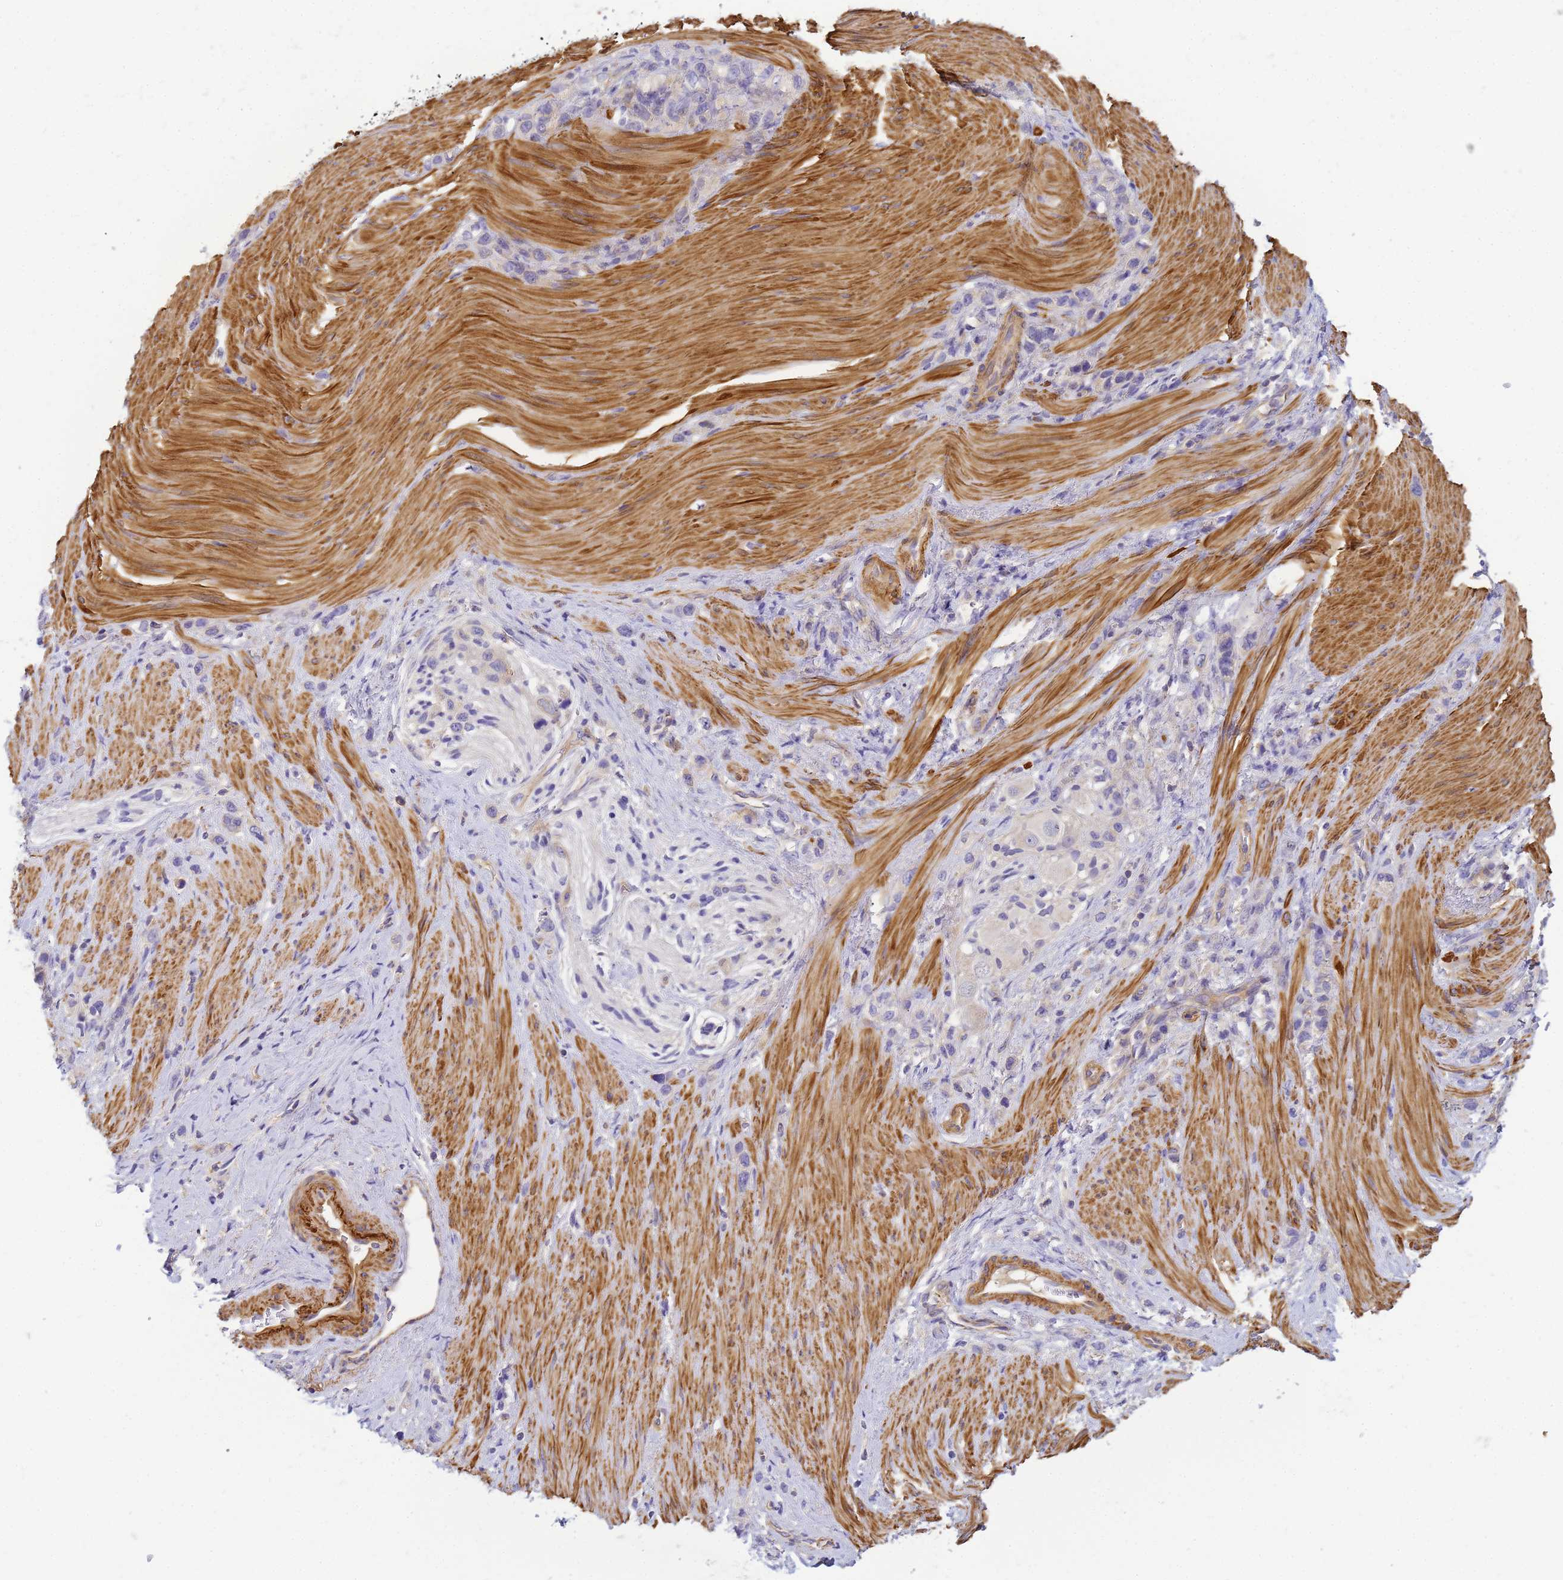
{"staining": {"intensity": "negative", "quantity": "none", "location": "none"}, "tissue": "stomach cancer", "cell_type": "Tumor cells", "image_type": "cancer", "snomed": [{"axis": "morphology", "description": "Adenocarcinoma, NOS"}, {"axis": "topography", "description": "Stomach"}], "caption": "High magnification brightfield microscopy of stomach cancer stained with DAB (brown) and counterstained with hematoxylin (blue): tumor cells show no significant staining.", "gene": "MYL12A", "patient": {"sex": "female", "age": 65}}